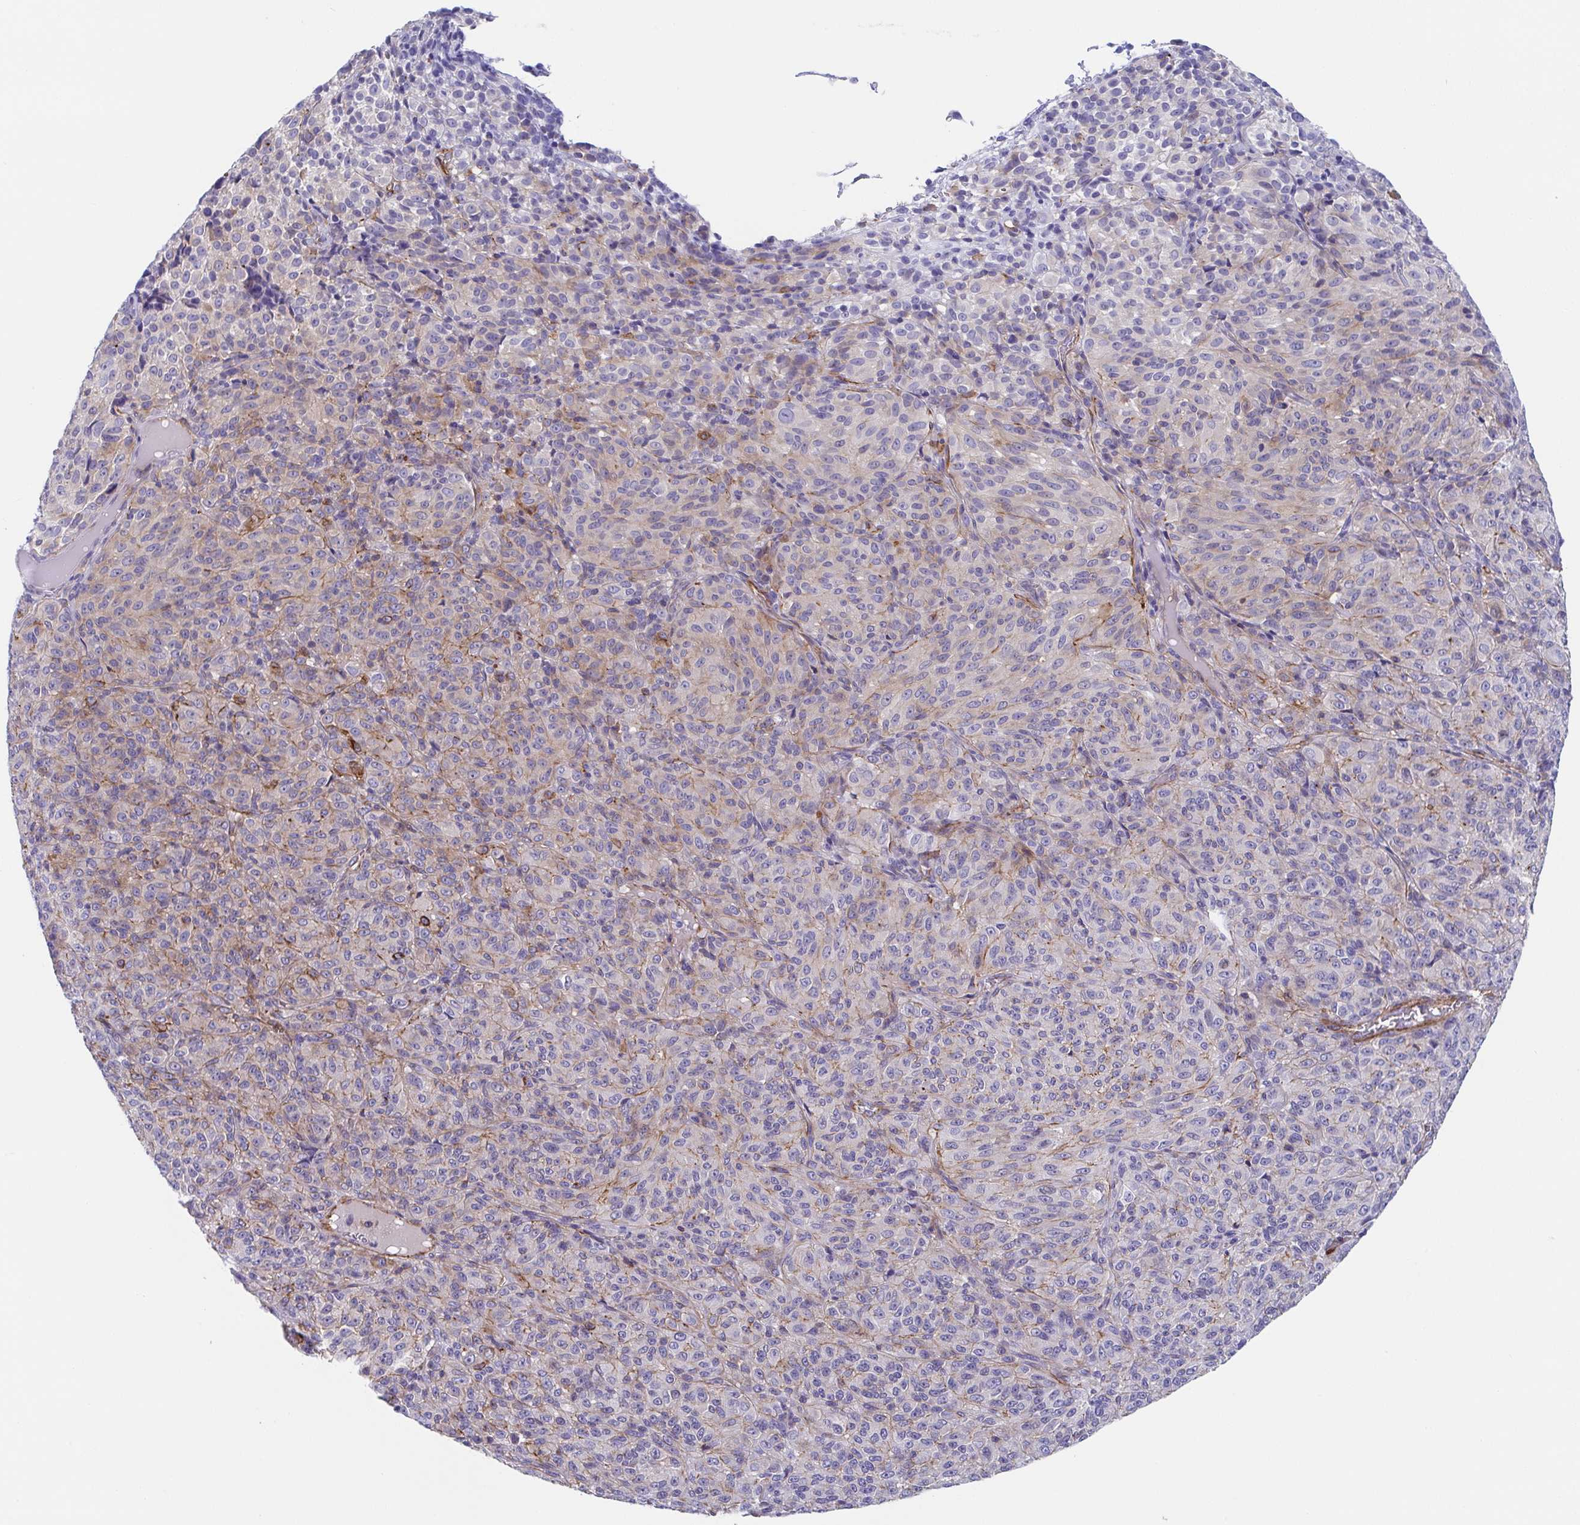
{"staining": {"intensity": "weak", "quantity": "<25%", "location": "cytoplasmic/membranous"}, "tissue": "melanoma", "cell_type": "Tumor cells", "image_type": "cancer", "snomed": [{"axis": "morphology", "description": "Malignant melanoma, Metastatic site"}, {"axis": "topography", "description": "Brain"}], "caption": "Tumor cells show no significant expression in melanoma.", "gene": "TRAM2", "patient": {"sex": "female", "age": 56}}